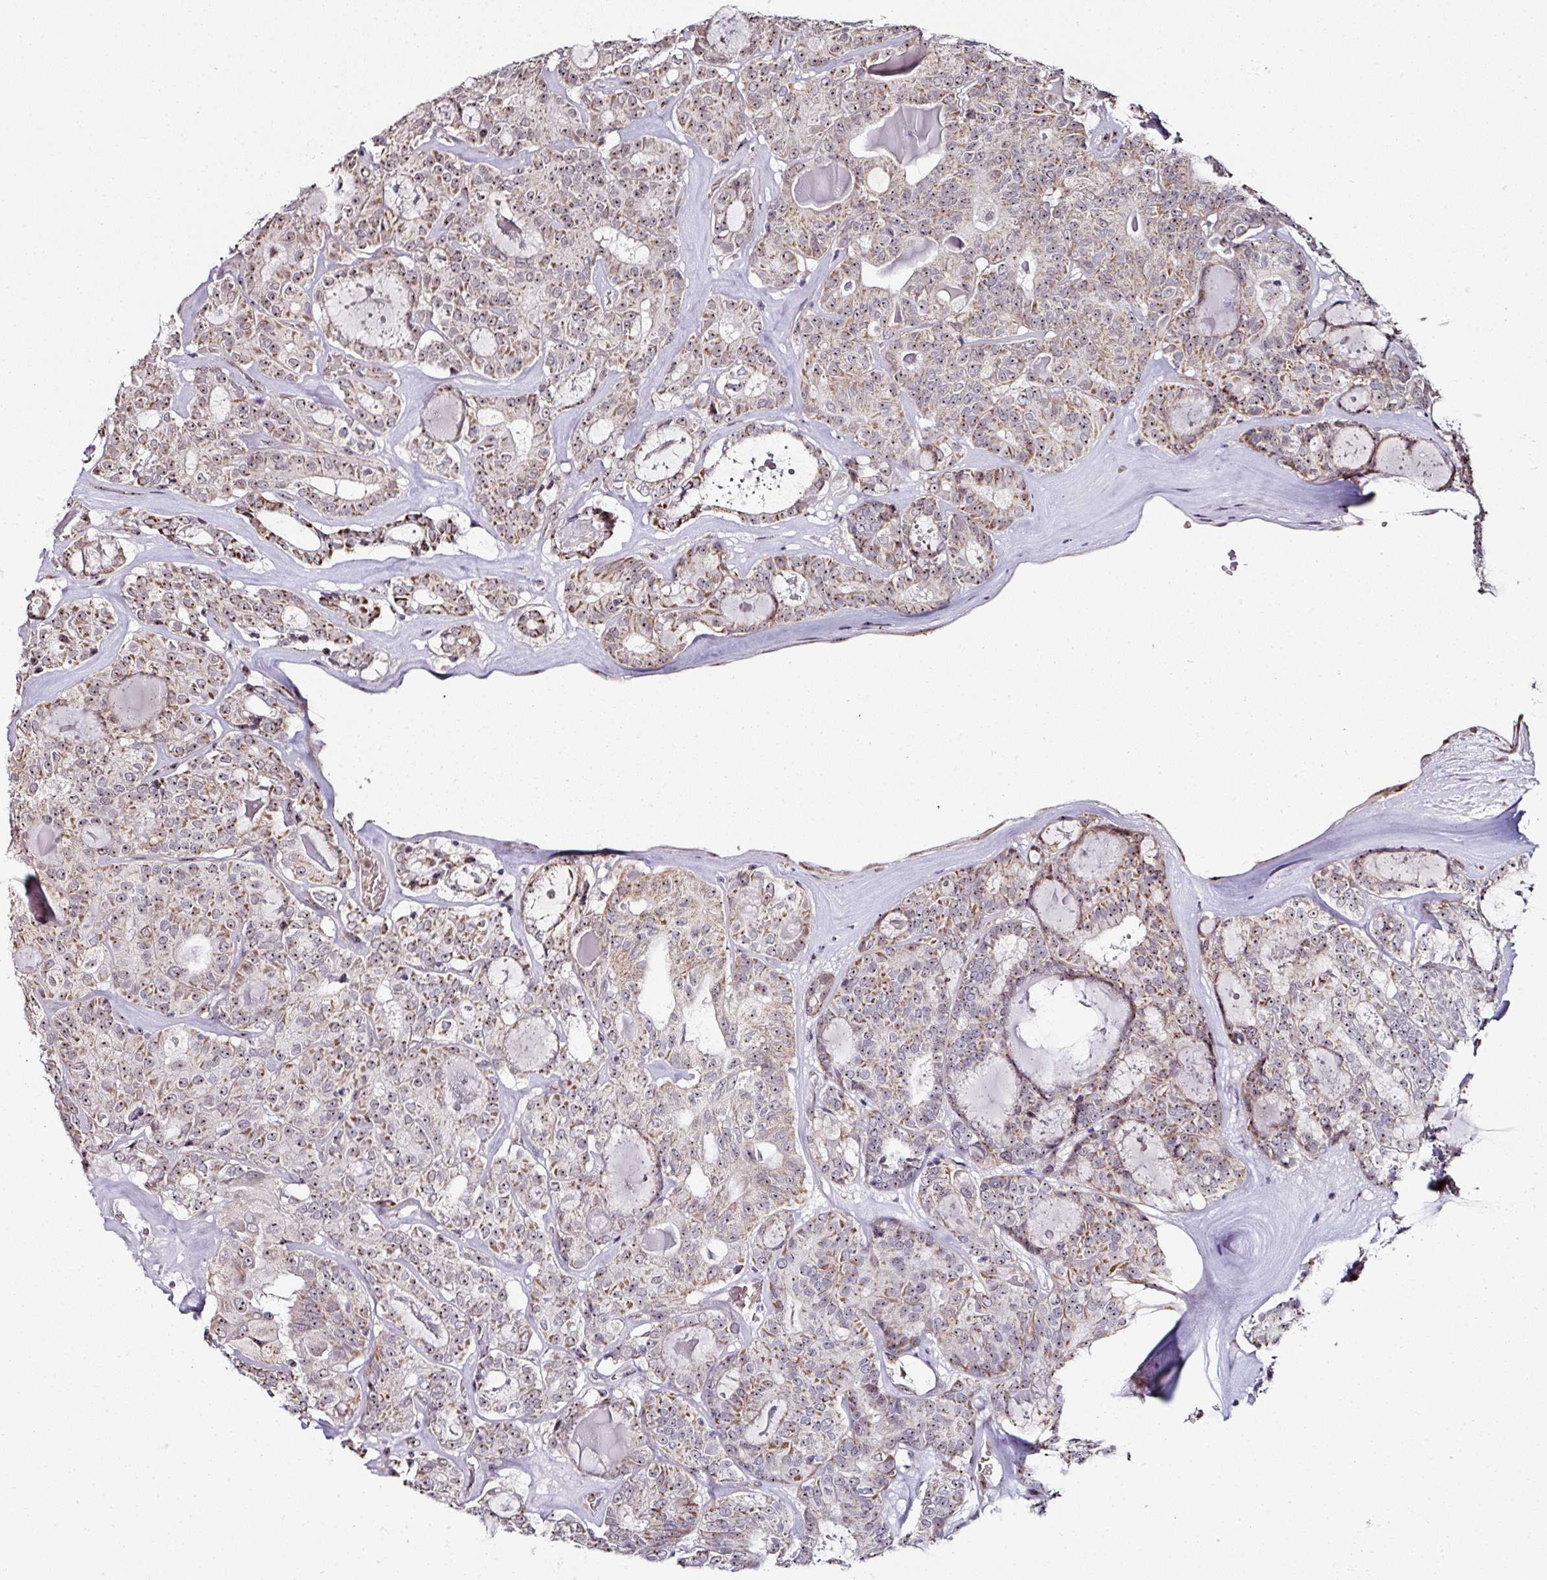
{"staining": {"intensity": "moderate", "quantity": "25%-75%", "location": "cytoplasmic/membranous,nuclear"}, "tissue": "thyroid cancer", "cell_type": "Tumor cells", "image_type": "cancer", "snomed": [{"axis": "morphology", "description": "Papillary adenocarcinoma, NOS"}, {"axis": "topography", "description": "Thyroid gland"}], "caption": "Protein expression analysis of thyroid cancer demonstrates moderate cytoplasmic/membranous and nuclear expression in about 25%-75% of tumor cells.", "gene": "NACC2", "patient": {"sex": "female", "age": 72}}